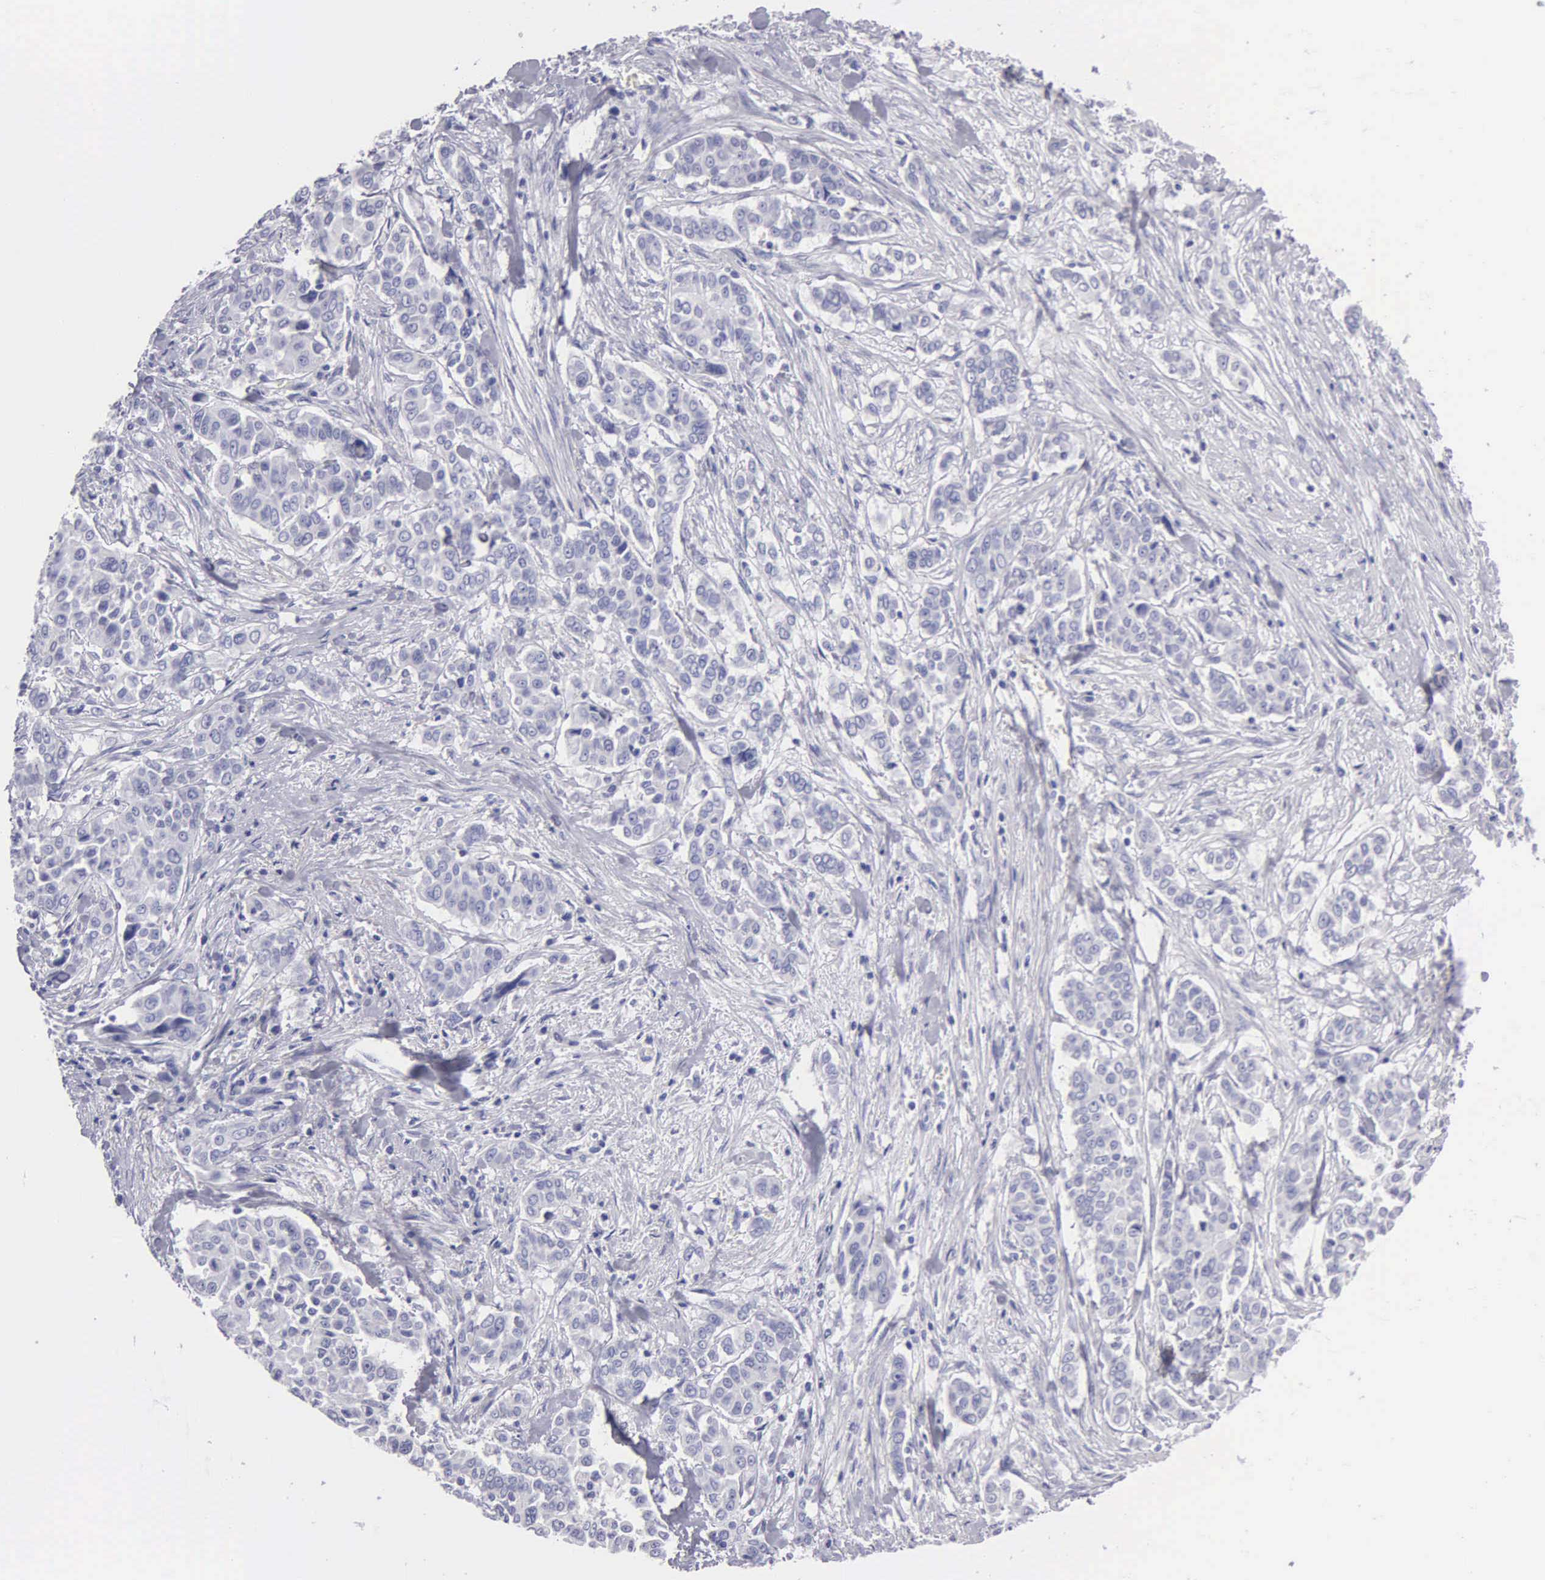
{"staining": {"intensity": "negative", "quantity": "none", "location": "none"}, "tissue": "pancreatic cancer", "cell_type": "Tumor cells", "image_type": "cancer", "snomed": [{"axis": "morphology", "description": "Adenocarcinoma, NOS"}, {"axis": "topography", "description": "Pancreas"}], "caption": "An immunohistochemistry (IHC) micrograph of pancreatic cancer is shown. There is no staining in tumor cells of pancreatic cancer.", "gene": "FBLN5", "patient": {"sex": "female", "age": 52}}